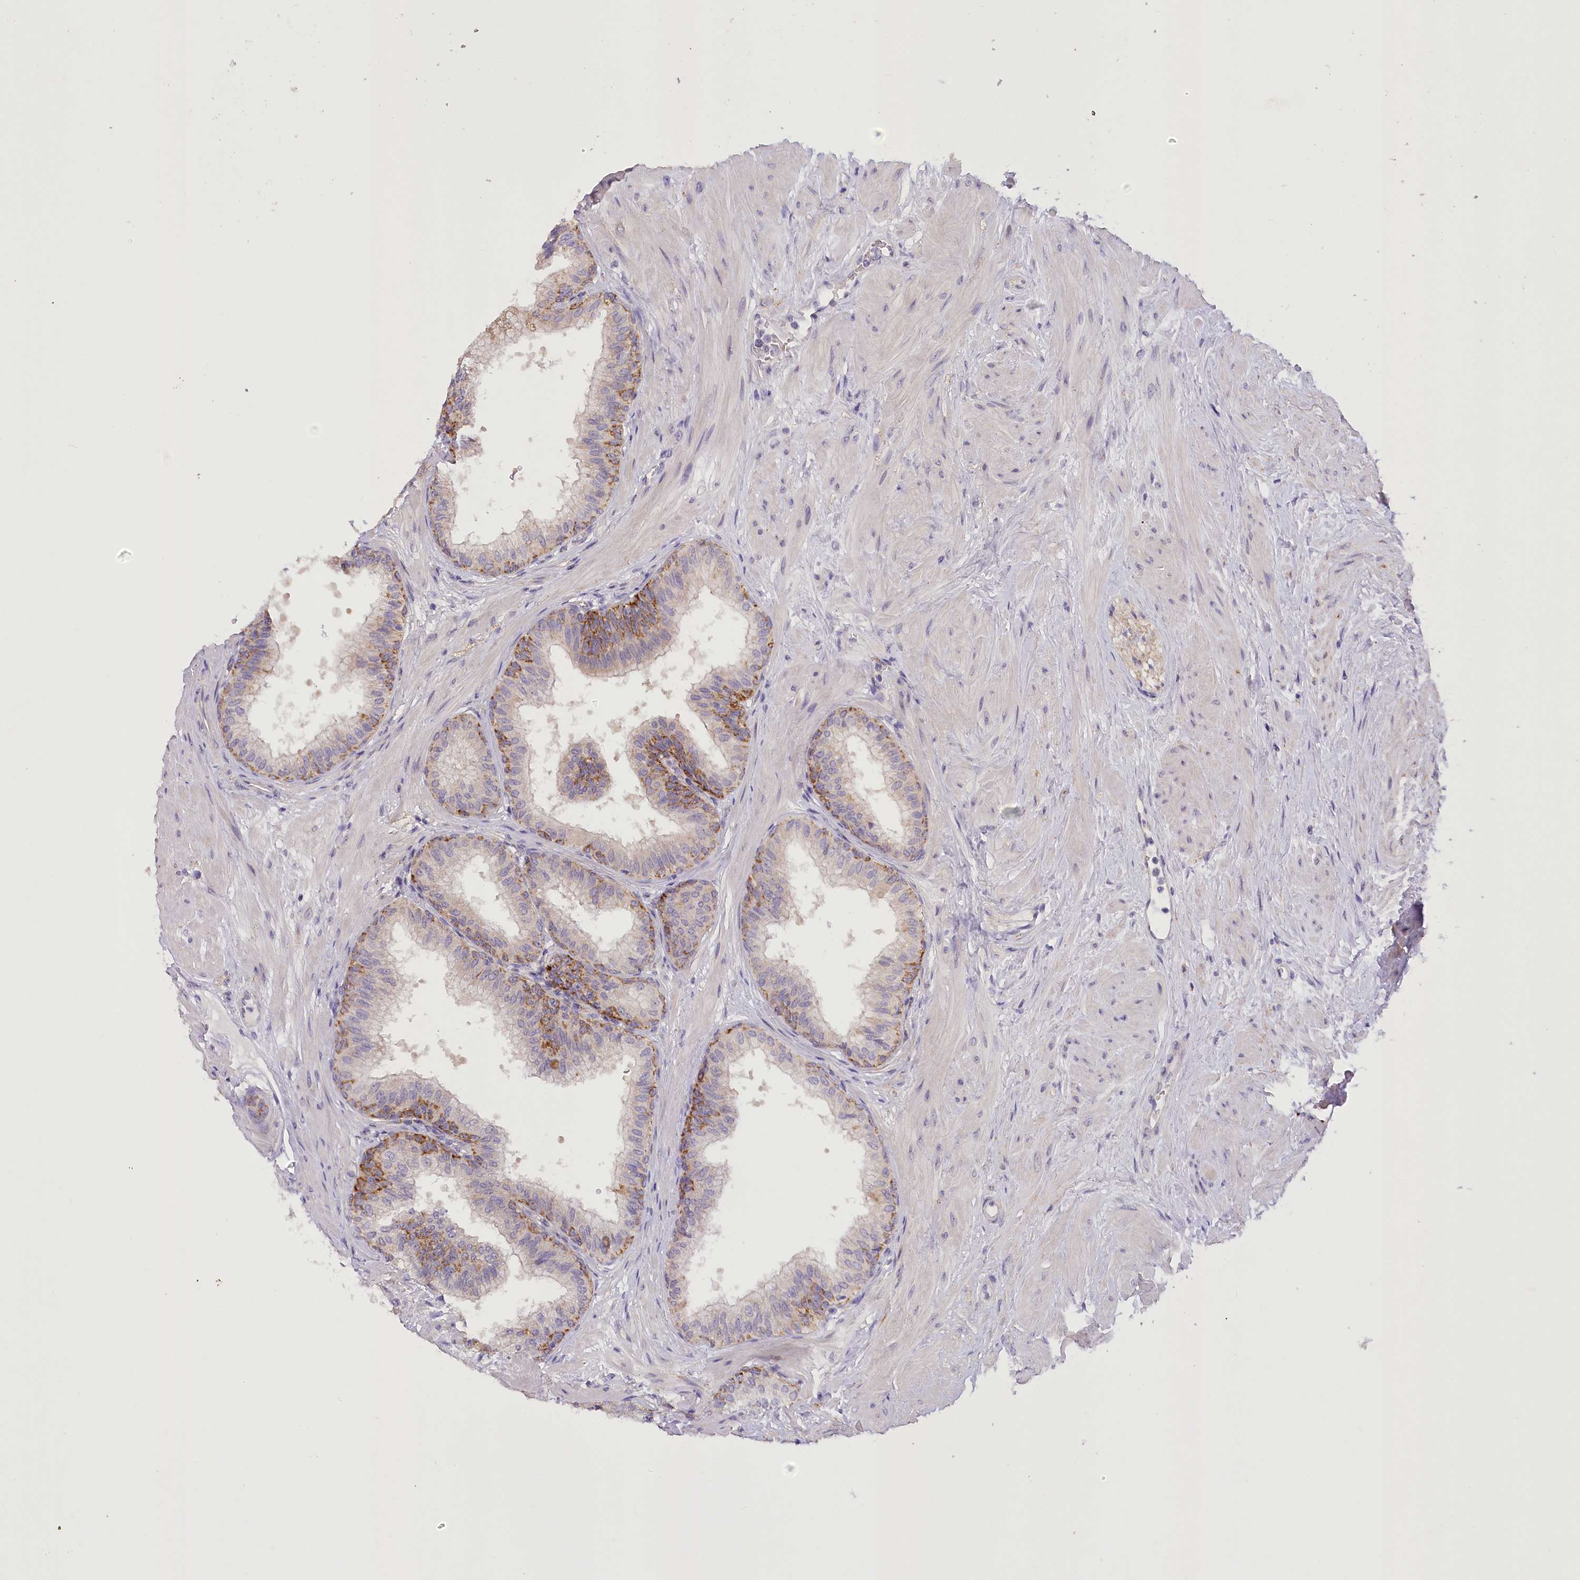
{"staining": {"intensity": "moderate", "quantity": "25%-75%", "location": "cytoplasmic/membranous"}, "tissue": "prostate", "cell_type": "Glandular cells", "image_type": "normal", "snomed": [{"axis": "morphology", "description": "Normal tissue, NOS"}, {"axis": "topography", "description": "Prostate"}], "caption": "Immunohistochemical staining of unremarkable human prostate shows moderate cytoplasmic/membranous protein expression in about 25%-75% of glandular cells.", "gene": "DCUN1D1", "patient": {"sex": "male", "age": 60}}